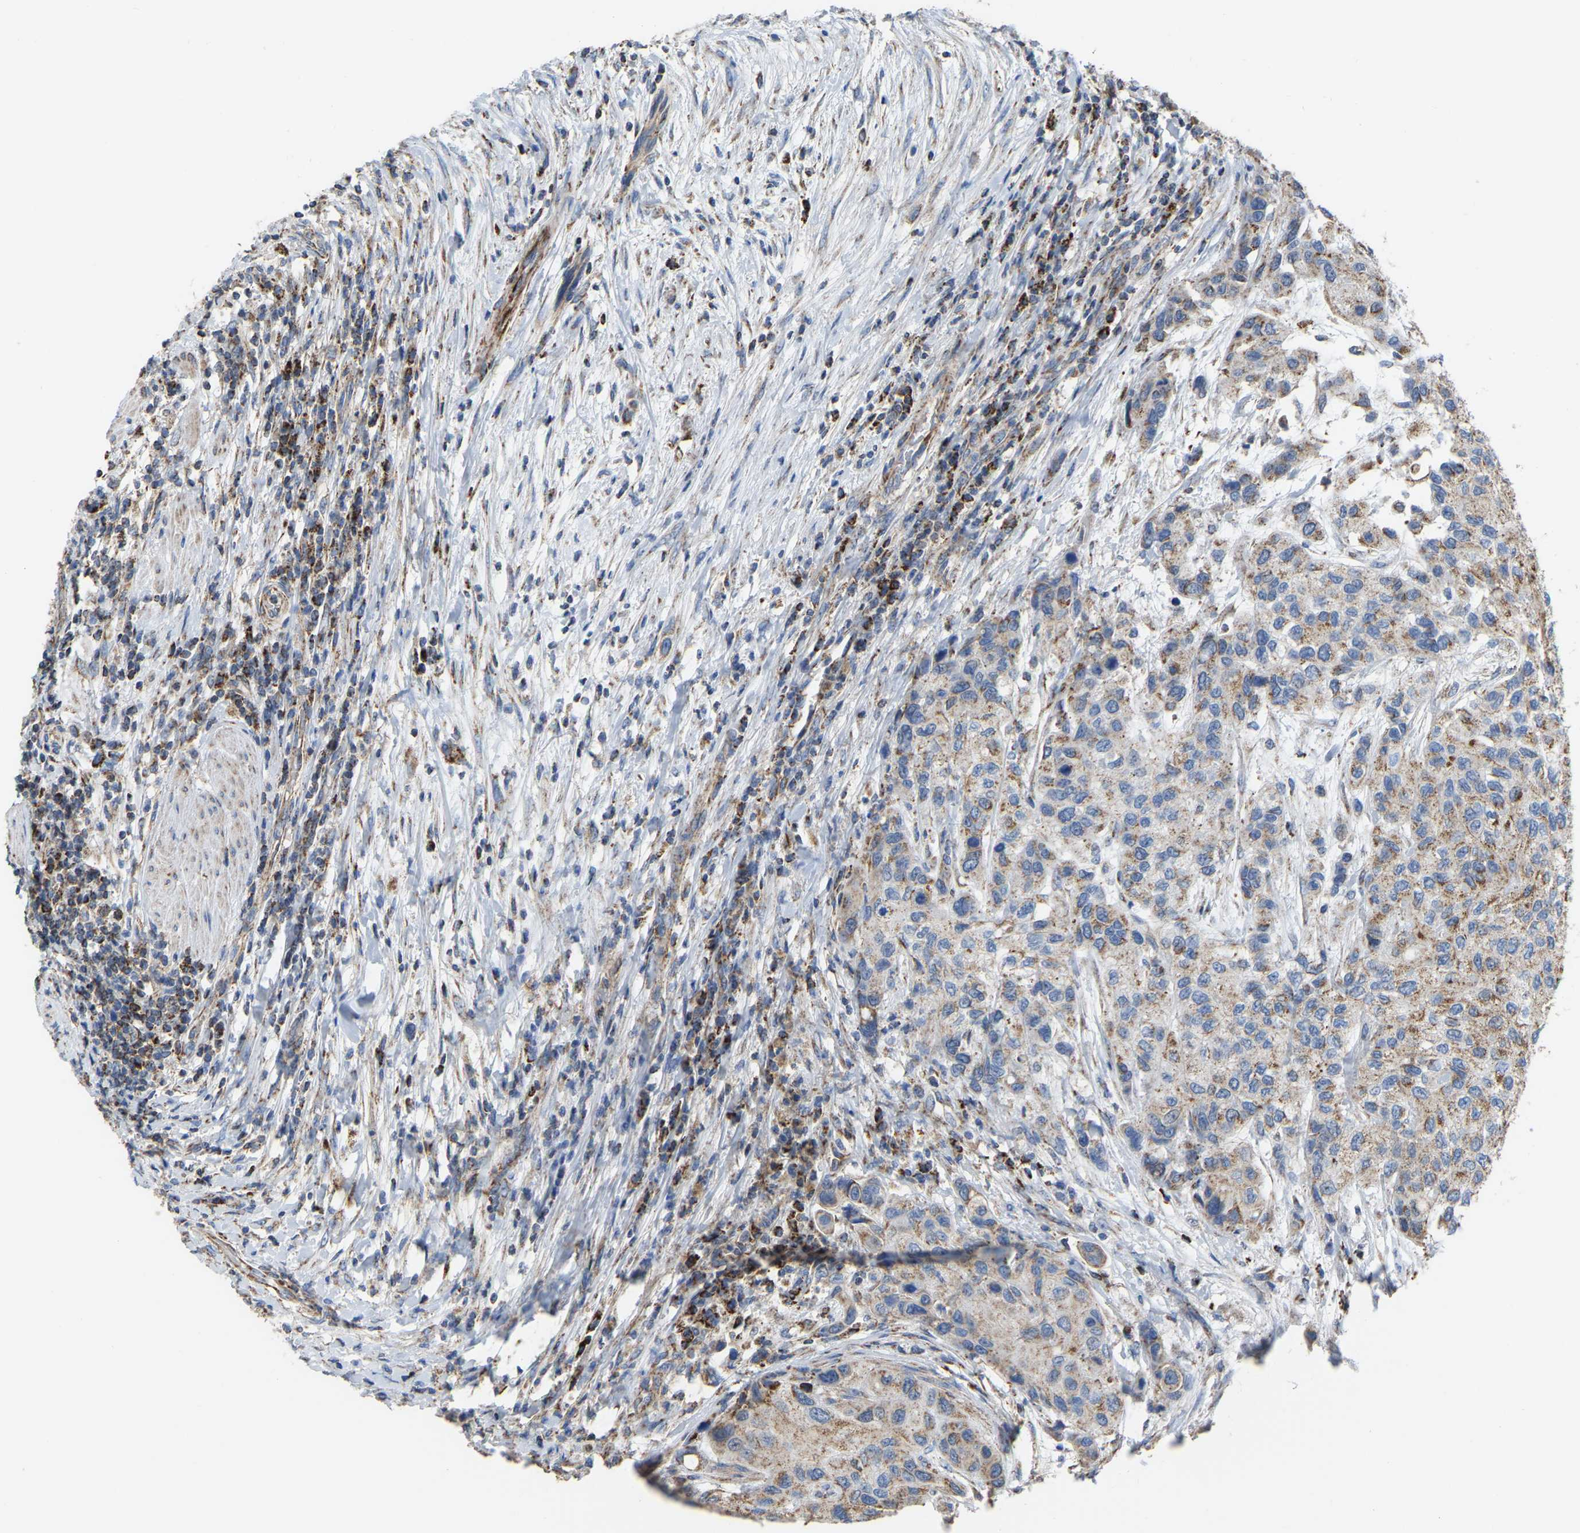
{"staining": {"intensity": "moderate", "quantity": "25%-75%", "location": "cytoplasmic/membranous"}, "tissue": "urothelial cancer", "cell_type": "Tumor cells", "image_type": "cancer", "snomed": [{"axis": "morphology", "description": "Urothelial carcinoma, High grade"}, {"axis": "topography", "description": "Urinary bladder"}], "caption": "A high-resolution micrograph shows immunohistochemistry (IHC) staining of high-grade urothelial carcinoma, which demonstrates moderate cytoplasmic/membranous positivity in approximately 25%-75% of tumor cells.", "gene": "CBLB", "patient": {"sex": "female", "age": 56}}